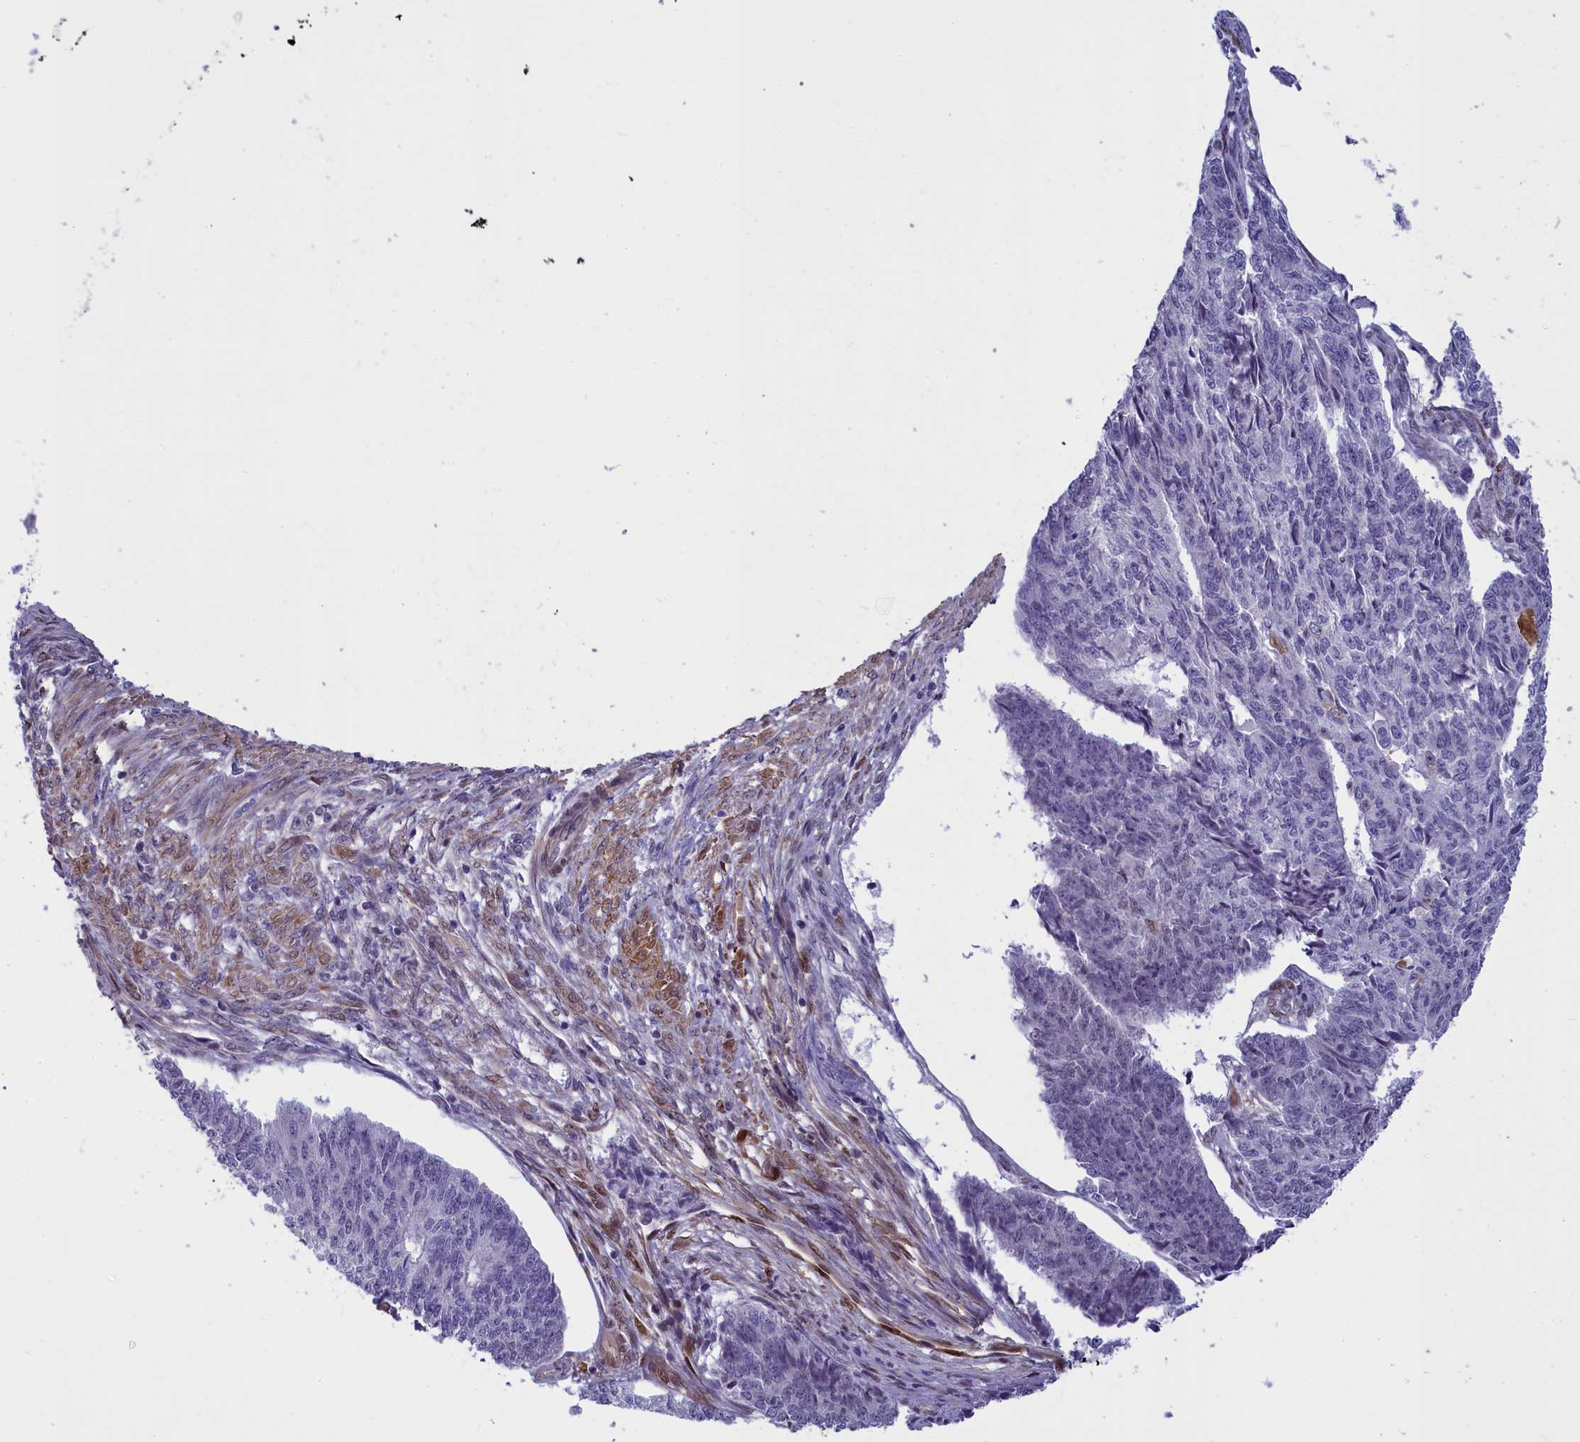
{"staining": {"intensity": "negative", "quantity": "none", "location": "none"}, "tissue": "endometrial cancer", "cell_type": "Tumor cells", "image_type": "cancer", "snomed": [{"axis": "morphology", "description": "Adenocarcinoma, NOS"}, {"axis": "topography", "description": "Endometrium"}], "caption": "Tumor cells are negative for protein expression in human endometrial cancer.", "gene": "IGSF6", "patient": {"sex": "female", "age": 32}}